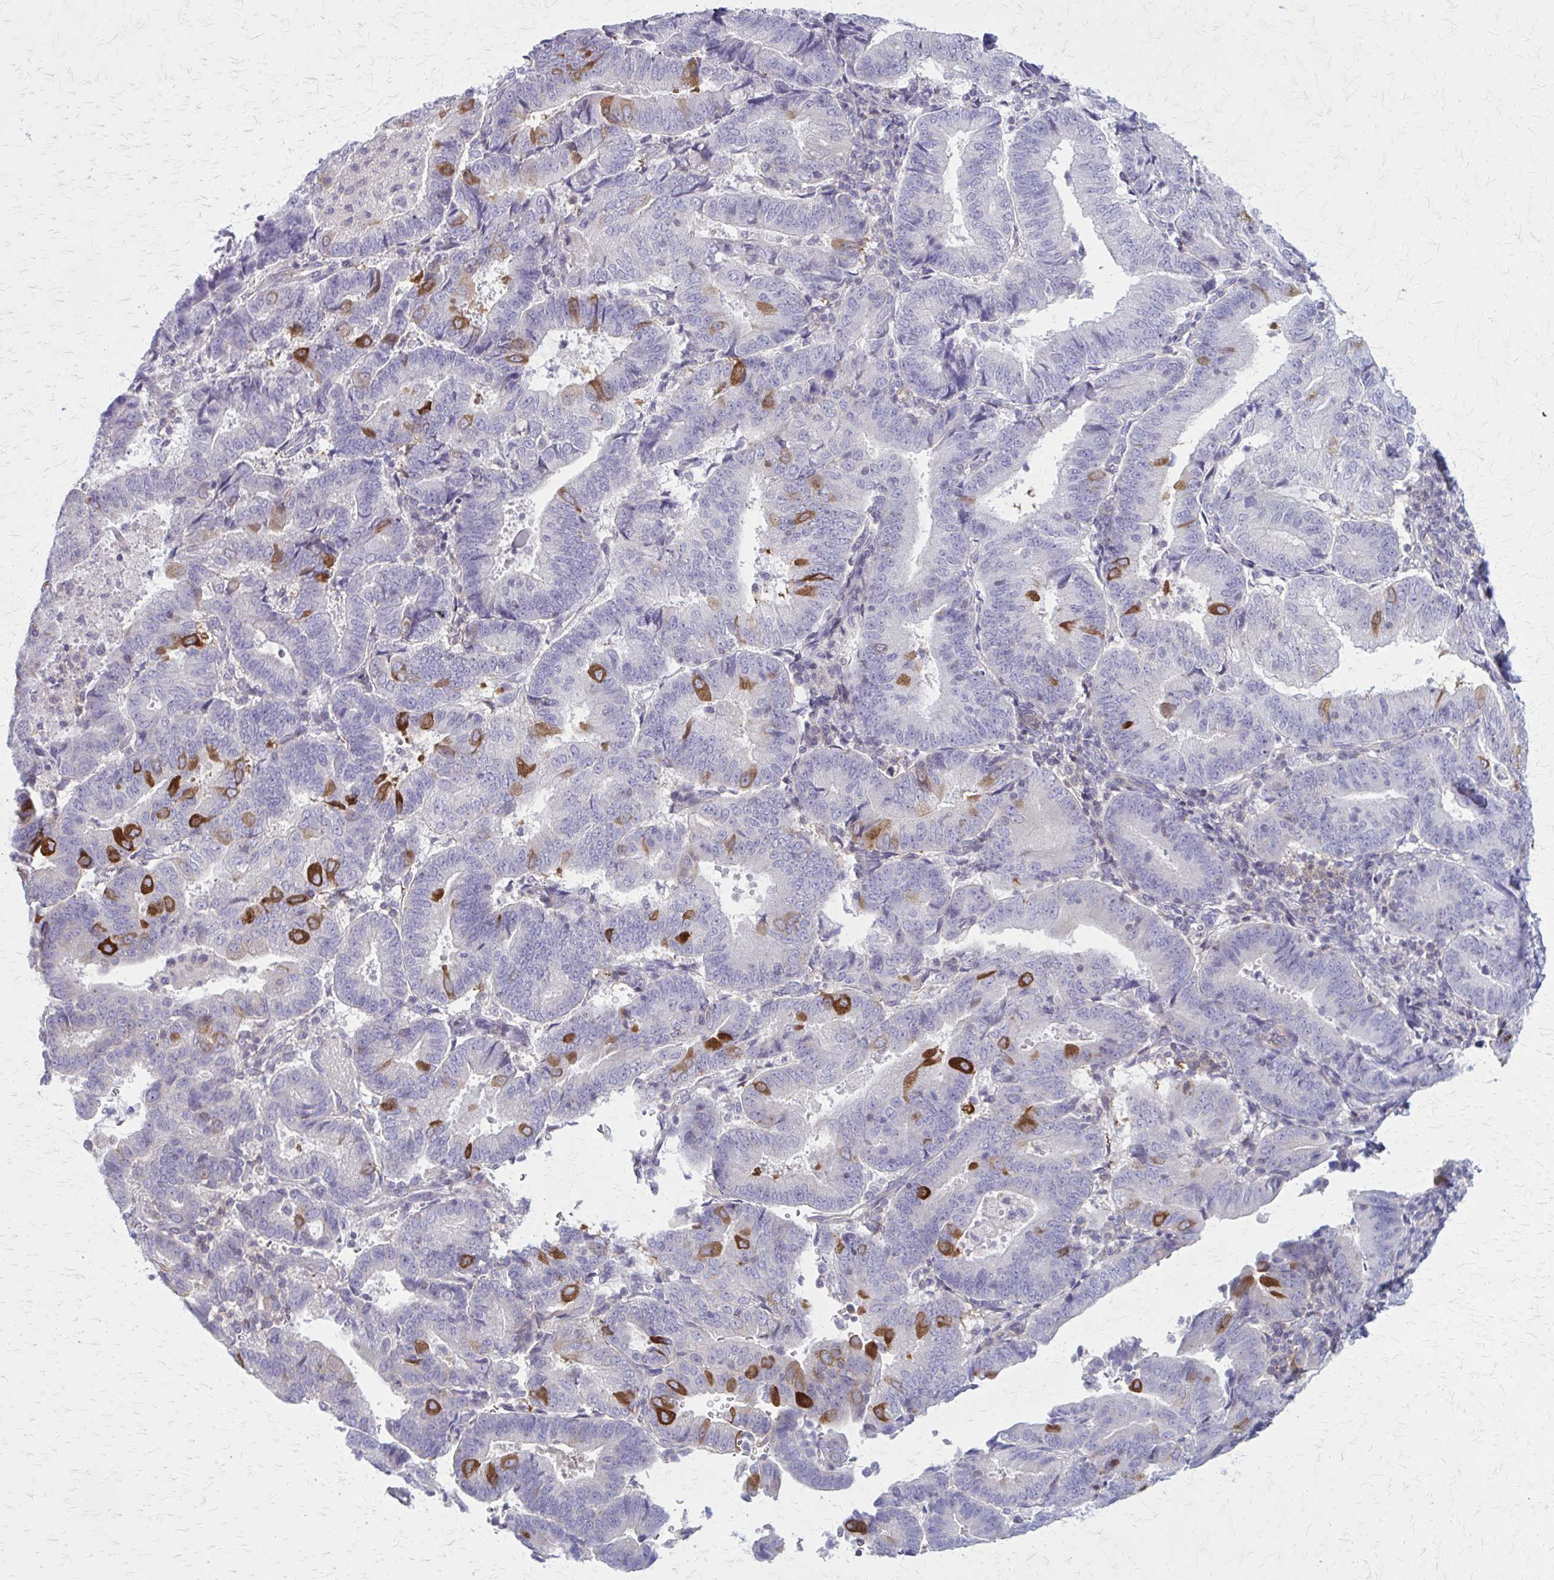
{"staining": {"intensity": "strong", "quantity": "<25%", "location": "cytoplasmic/membranous"}, "tissue": "endometrial cancer", "cell_type": "Tumor cells", "image_type": "cancer", "snomed": [{"axis": "morphology", "description": "Adenocarcinoma, NOS"}, {"axis": "topography", "description": "Endometrium"}], "caption": "Protein staining of endometrial cancer tissue demonstrates strong cytoplasmic/membranous positivity in approximately <25% of tumor cells.", "gene": "PITPNM1", "patient": {"sex": "female", "age": 70}}